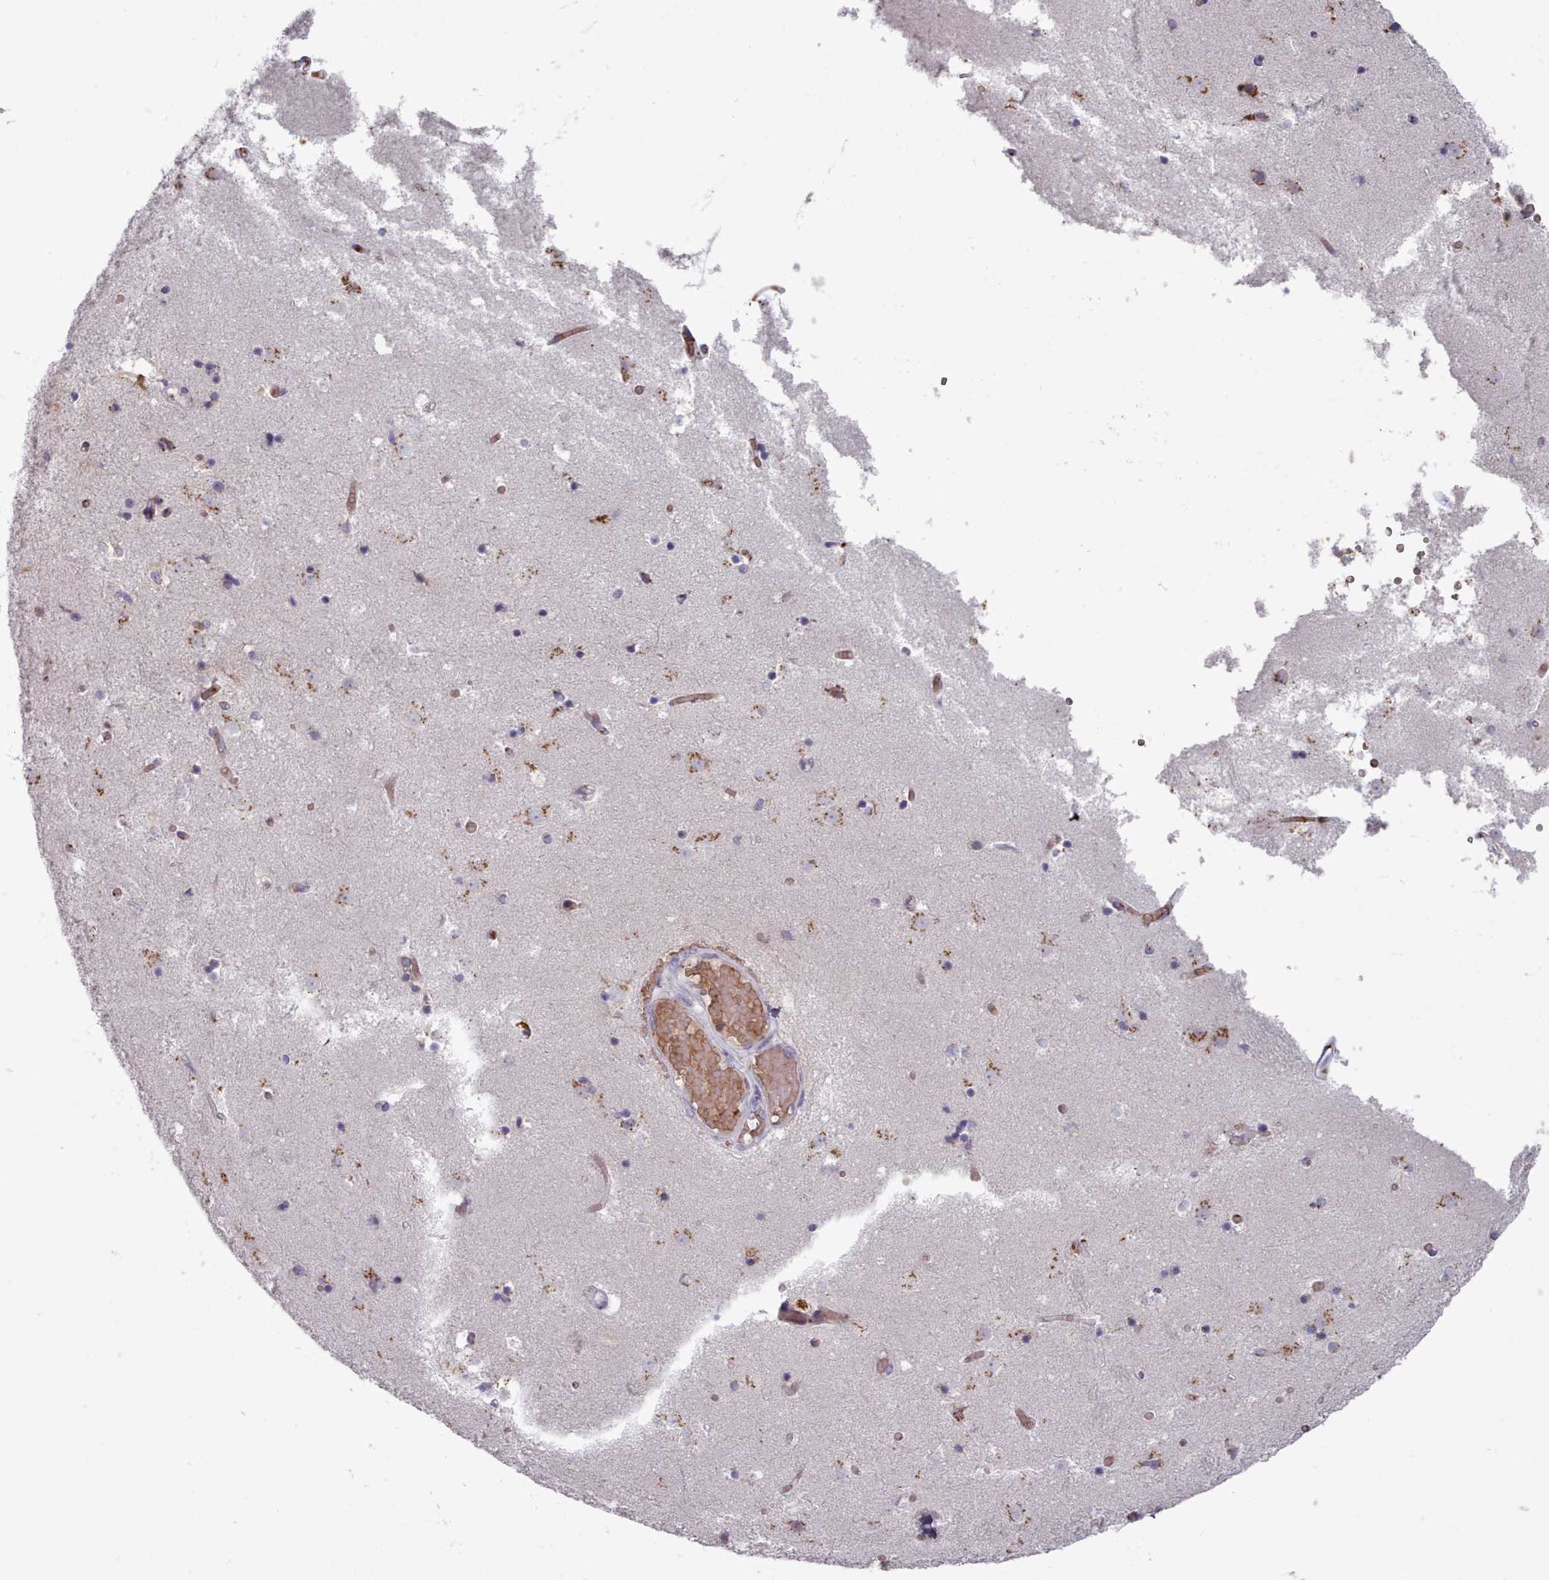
{"staining": {"intensity": "negative", "quantity": "none", "location": "none"}, "tissue": "caudate", "cell_type": "Glial cells", "image_type": "normal", "snomed": [{"axis": "morphology", "description": "Normal tissue, NOS"}, {"axis": "topography", "description": "Lateral ventricle wall"}], "caption": "A high-resolution histopathology image shows immunohistochemistry (IHC) staining of normal caudate, which reveals no significant expression in glial cells. (DAB immunohistochemistry (IHC), high magnification).", "gene": "MAN1B1", "patient": {"sex": "female", "age": 52}}